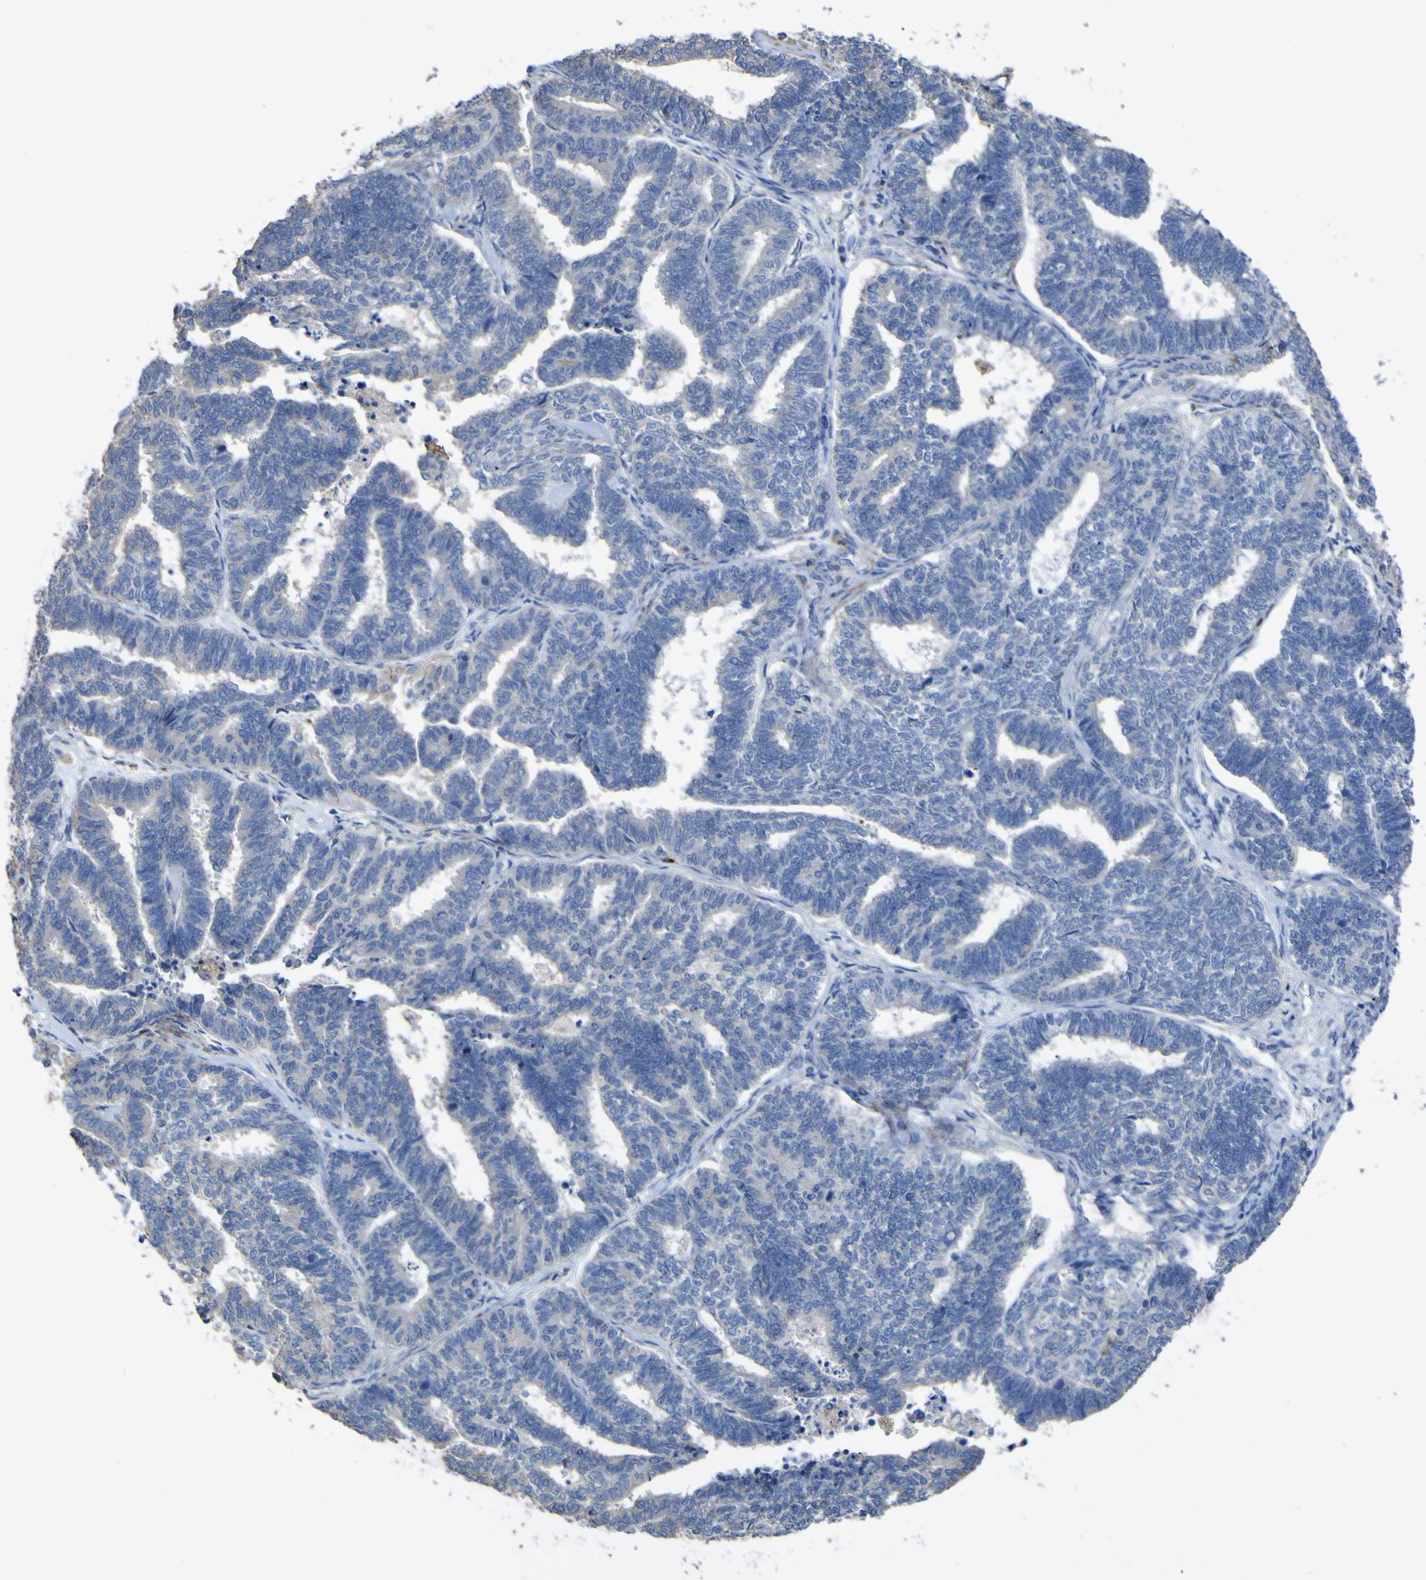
{"staining": {"intensity": "negative", "quantity": "none", "location": "none"}, "tissue": "endometrial cancer", "cell_type": "Tumor cells", "image_type": "cancer", "snomed": [{"axis": "morphology", "description": "Adenocarcinoma, NOS"}, {"axis": "topography", "description": "Endometrium"}], "caption": "This is an IHC photomicrograph of adenocarcinoma (endometrial). There is no expression in tumor cells.", "gene": "AGO4", "patient": {"sex": "female", "age": 70}}